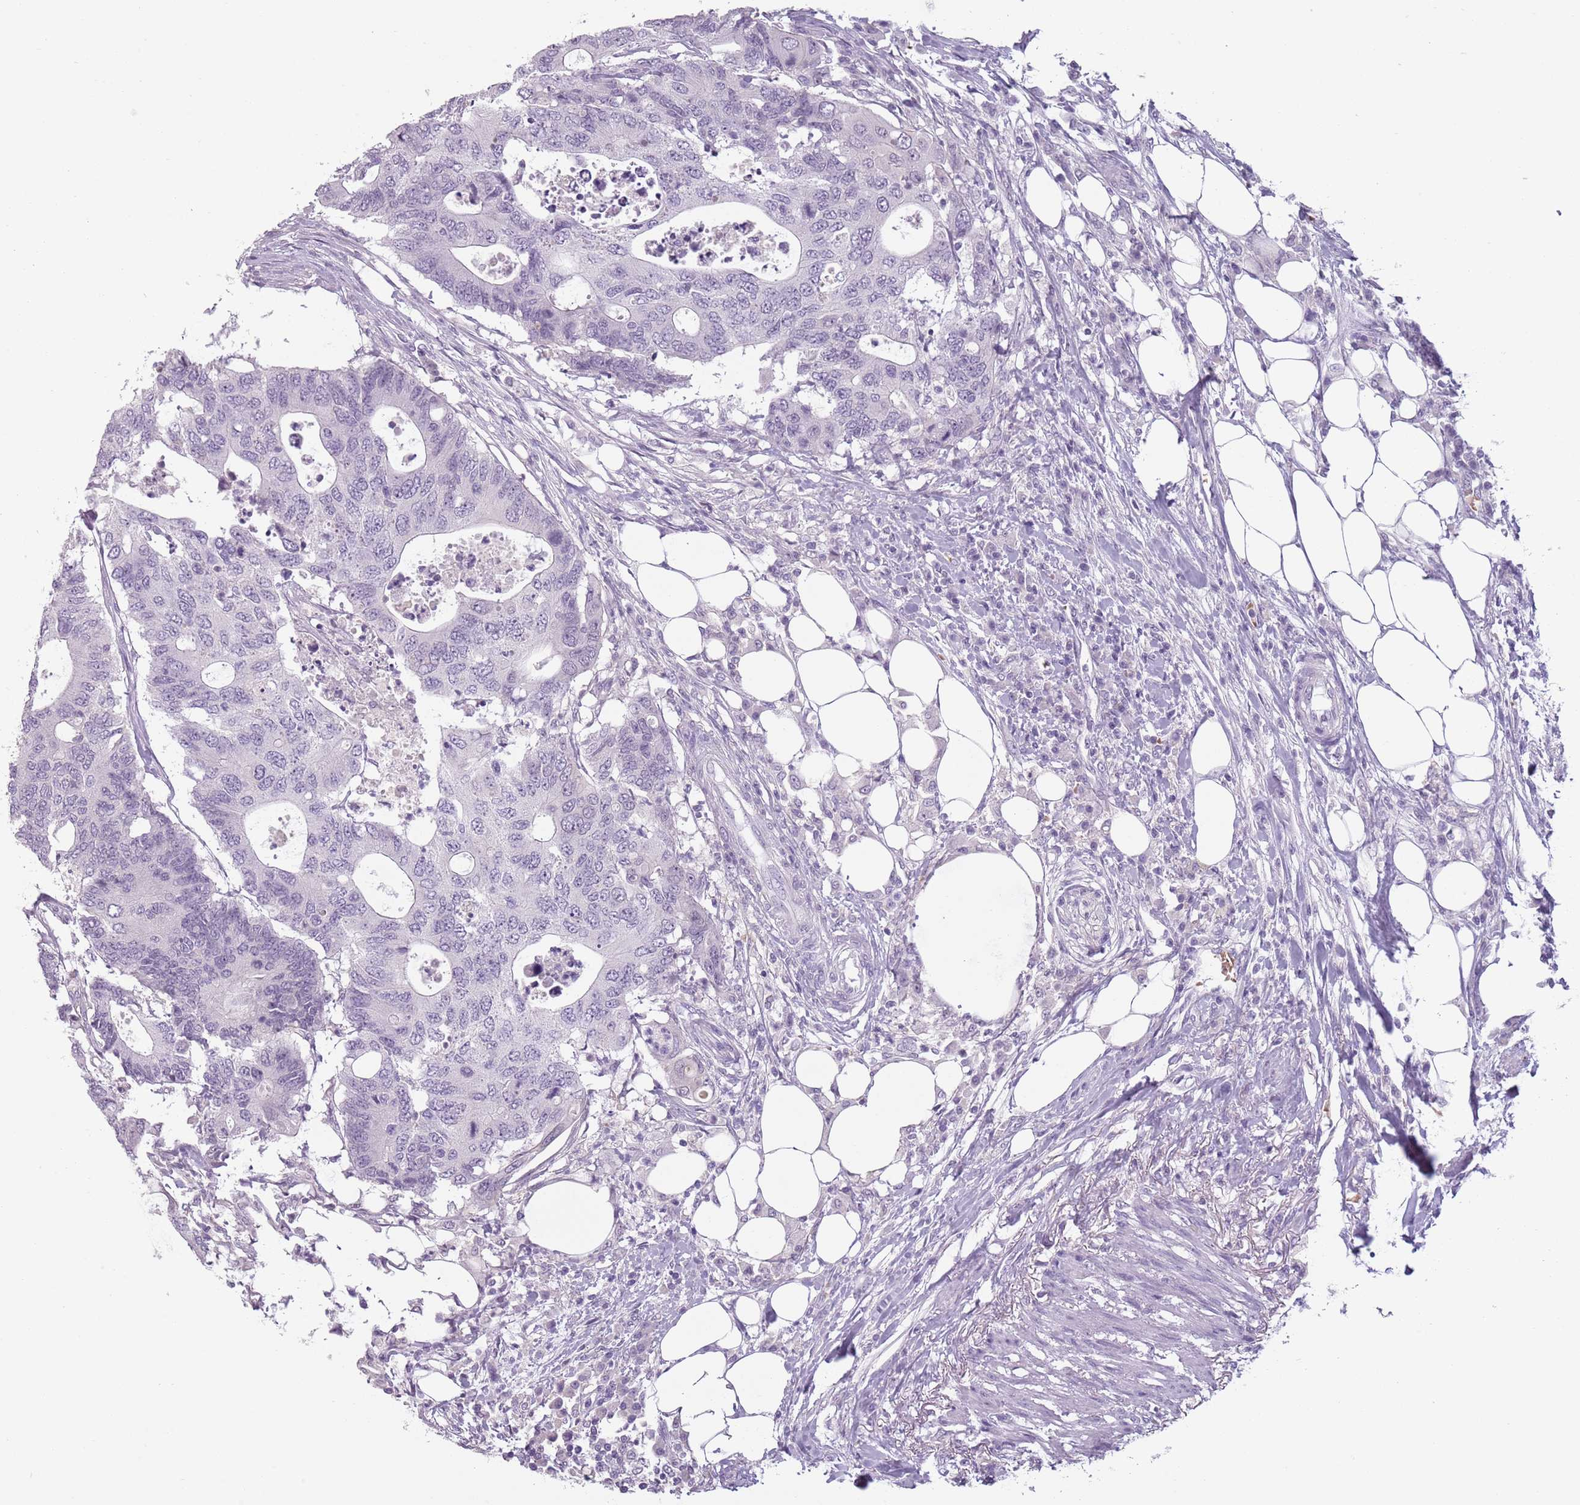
{"staining": {"intensity": "negative", "quantity": "none", "location": "none"}, "tissue": "colorectal cancer", "cell_type": "Tumor cells", "image_type": "cancer", "snomed": [{"axis": "morphology", "description": "Adenocarcinoma, NOS"}, {"axis": "topography", "description": "Colon"}], "caption": "This is an immunohistochemistry micrograph of colorectal cancer. There is no staining in tumor cells.", "gene": "PIEZO1", "patient": {"sex": "male", "age": 71}}